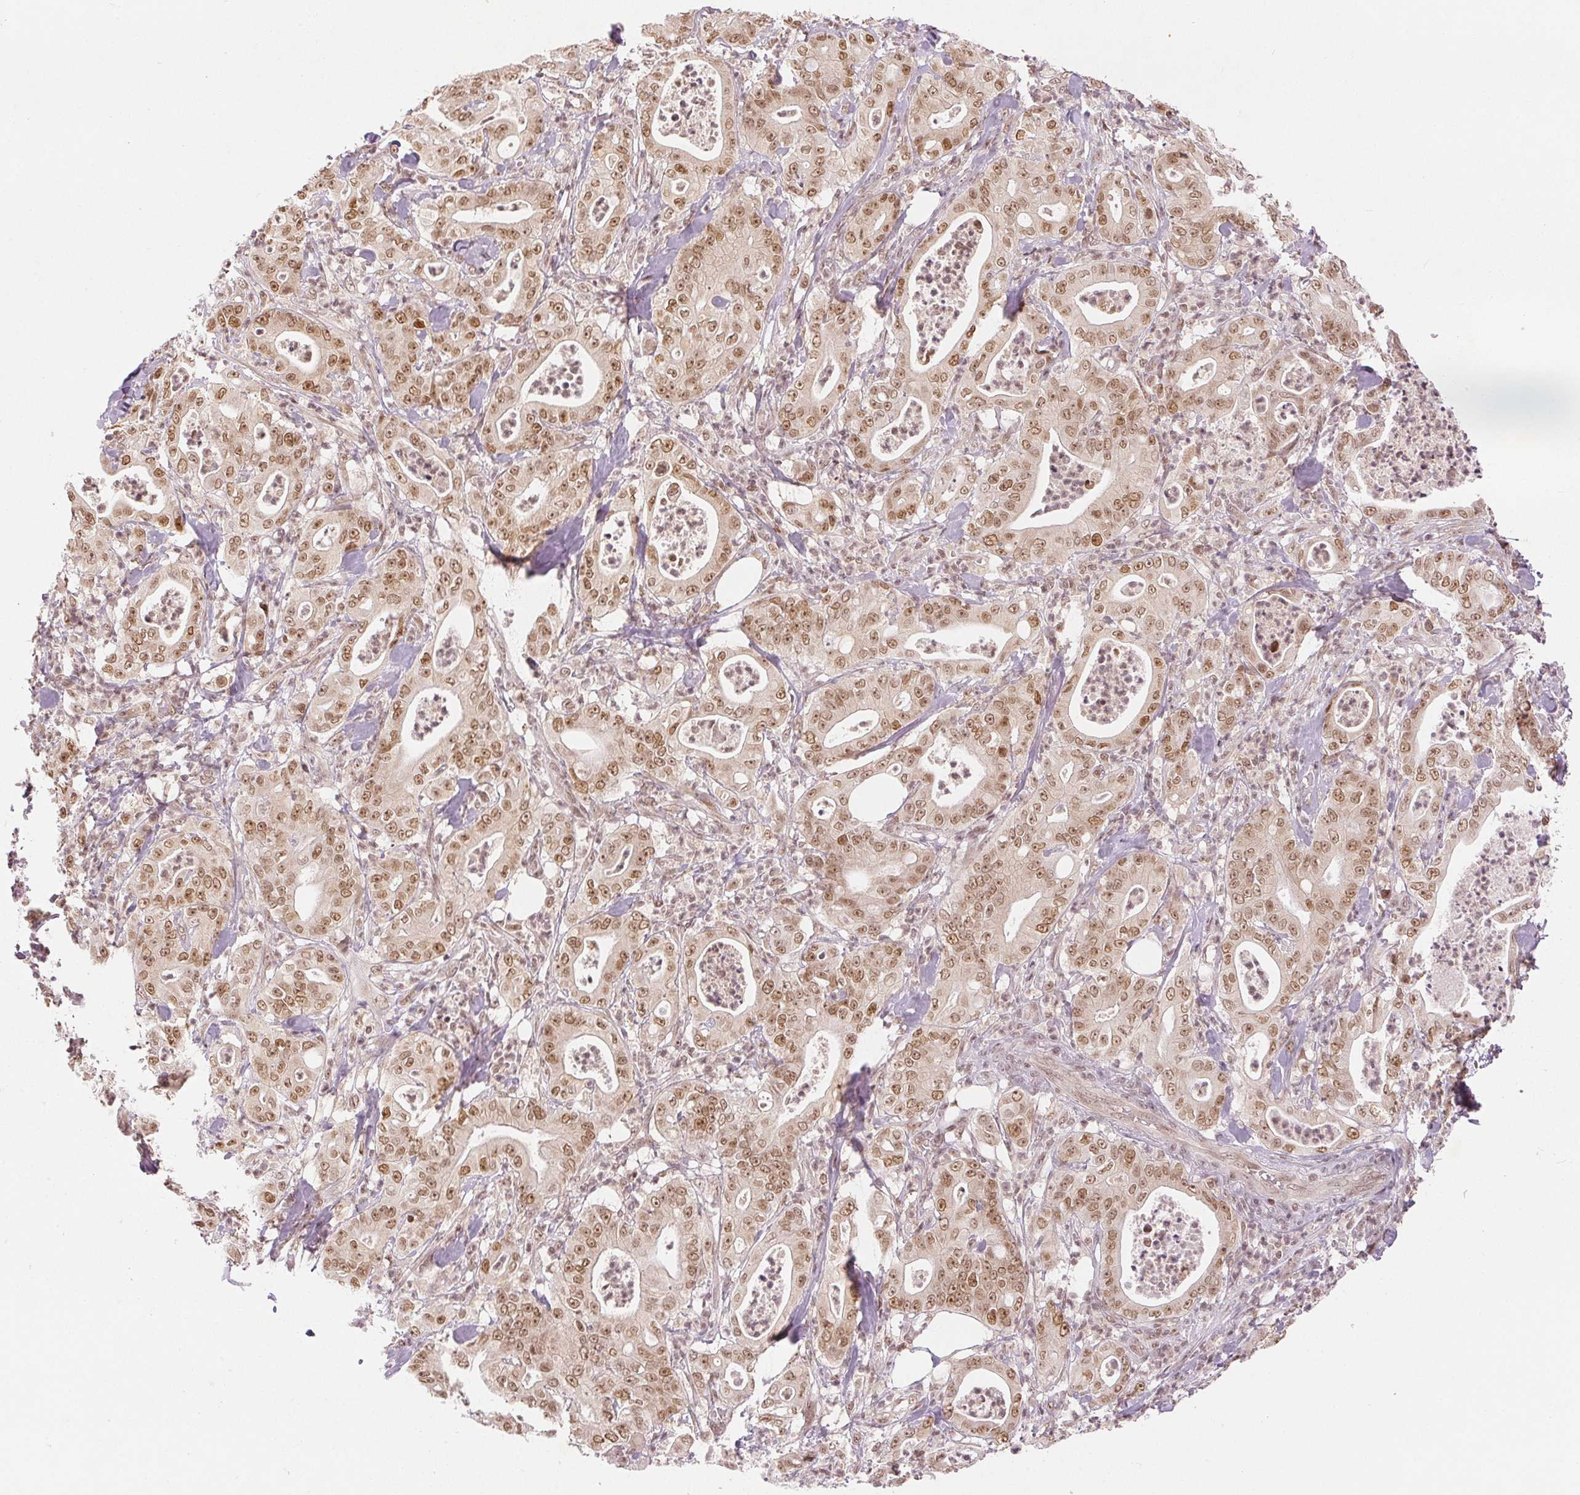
{"staining": {"intensity": "moderate", "quantity": ">75%", "location": "nuclear"}, "tissue": "pancreatic cancer", "cell_type": "Tumor cells", "image_type": "cancer", "snomed": [{"axis": "morphology", "description": "Adenocarcinoma, NOS"}, {"axis": "topography", "description": "Pancreas"}], "caption": "A brown stain labels moderate nuclear positivity of a protein in pancreatic cancer tumor cells. The staining is performed using DAB (3,3'-diaminobenzidine) brown chromogen to label protein expression. The nuclei are counter-stained blue using hematoxylin.", "gene": "DEK", "patient": {"sex": "male", "age": 71}}